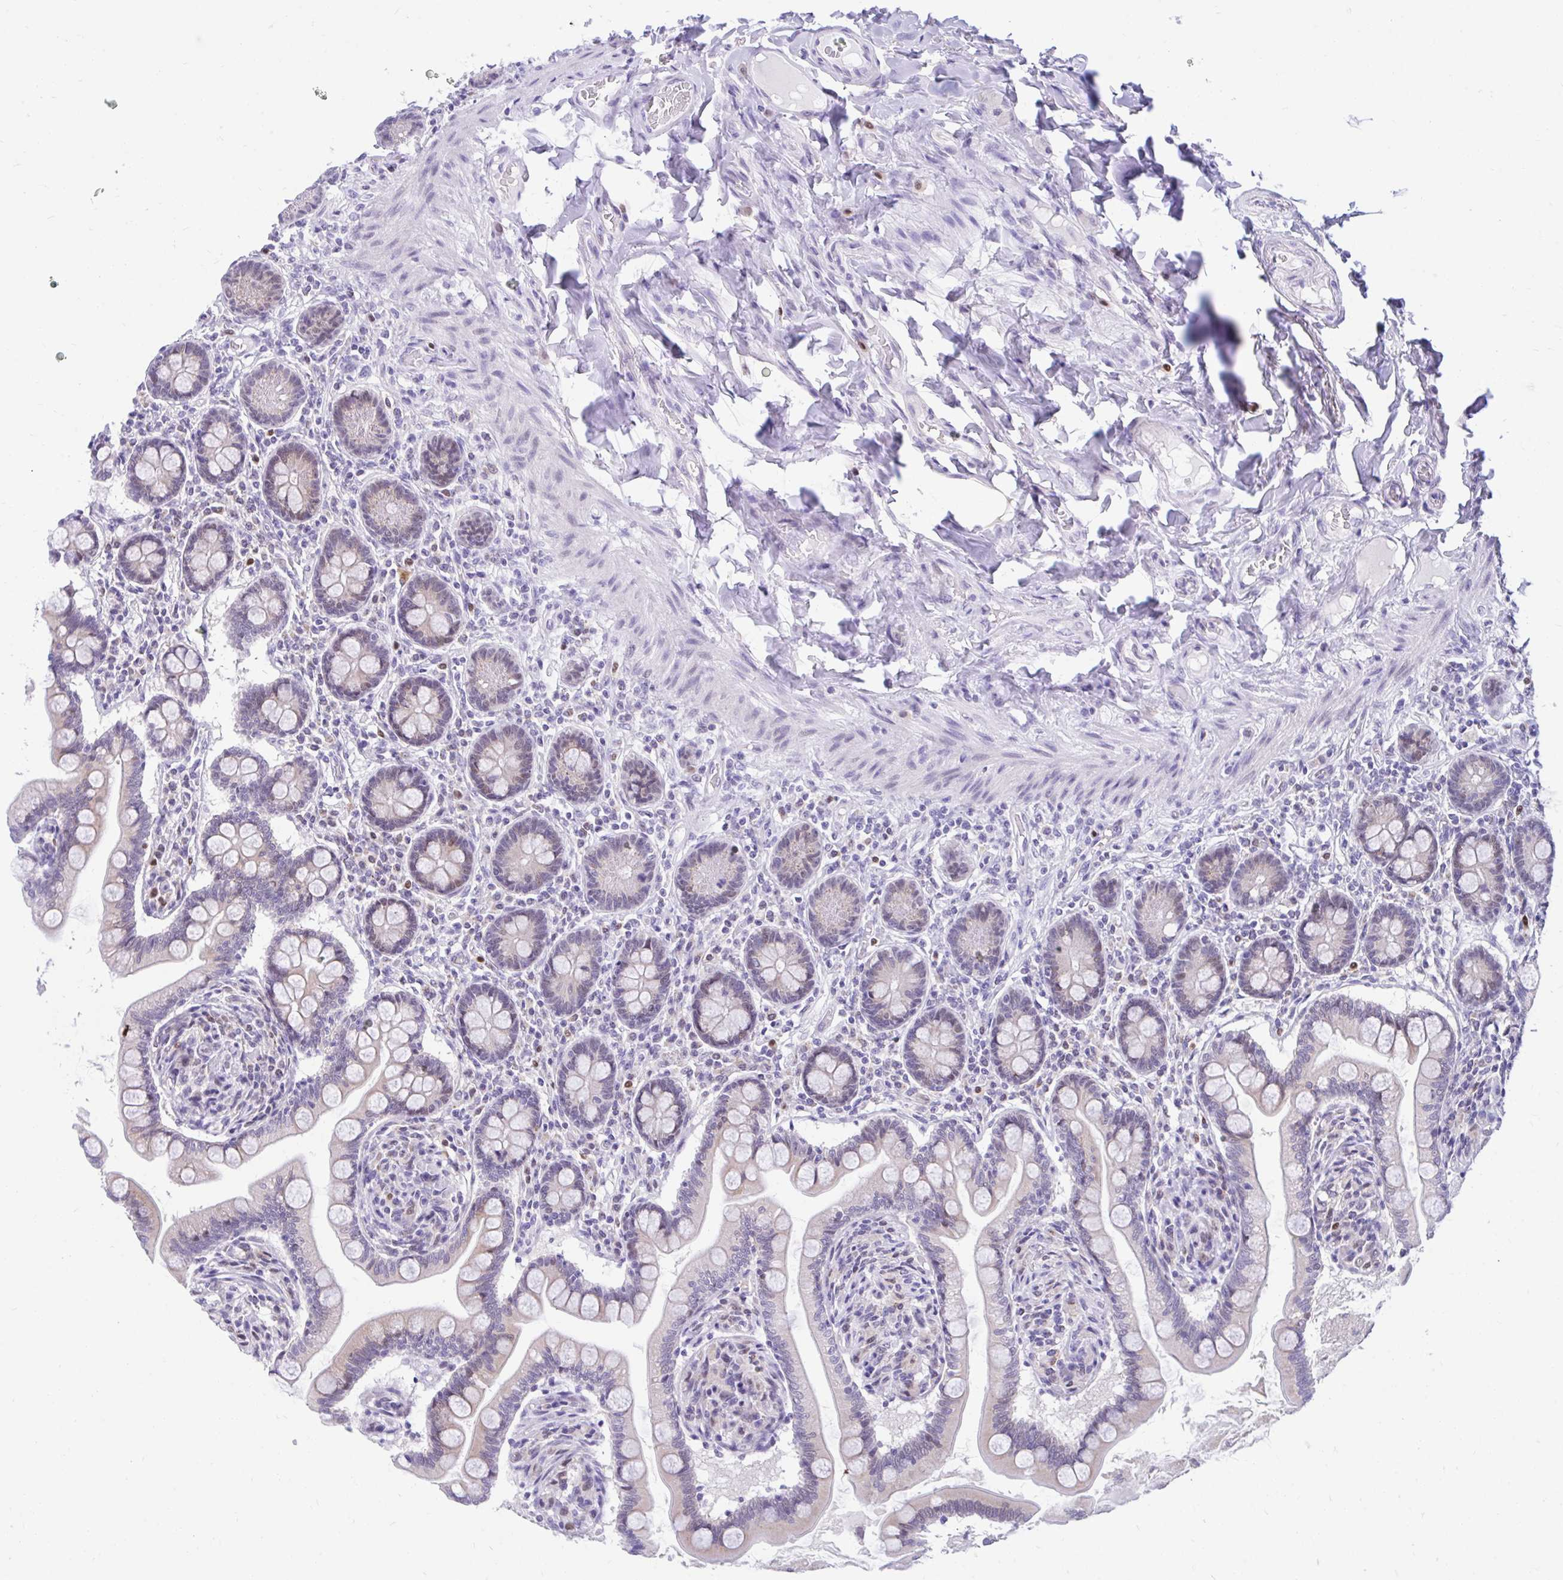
{"staining": {"intensity": "weak", "quantity": ">75%", "location": "cytoplasmic/membranous,nuclear"}, "tissue": "small intestine", "cell_type": "Glandular cells", "image_type": "normal", "snomed": [{"axis": "morphology", "description": "Normal tissue, NOS"}, {"axis": "topography", "description": "Small intestine"}], "caption": "IHC (DAB (3,3'-diaminobenzidine)) staining of benign small intestine demonstrates weak cytoplasmic/membranous,nuclear protein staining in approximately >75% of glandular cells. The staining was performed using DAB, with brown indicating positive protein expression. Nuclei are stained blue with hematoxylin.", "gene": "GLB1L2", "patient": {"sex": "female", "age": 64}}